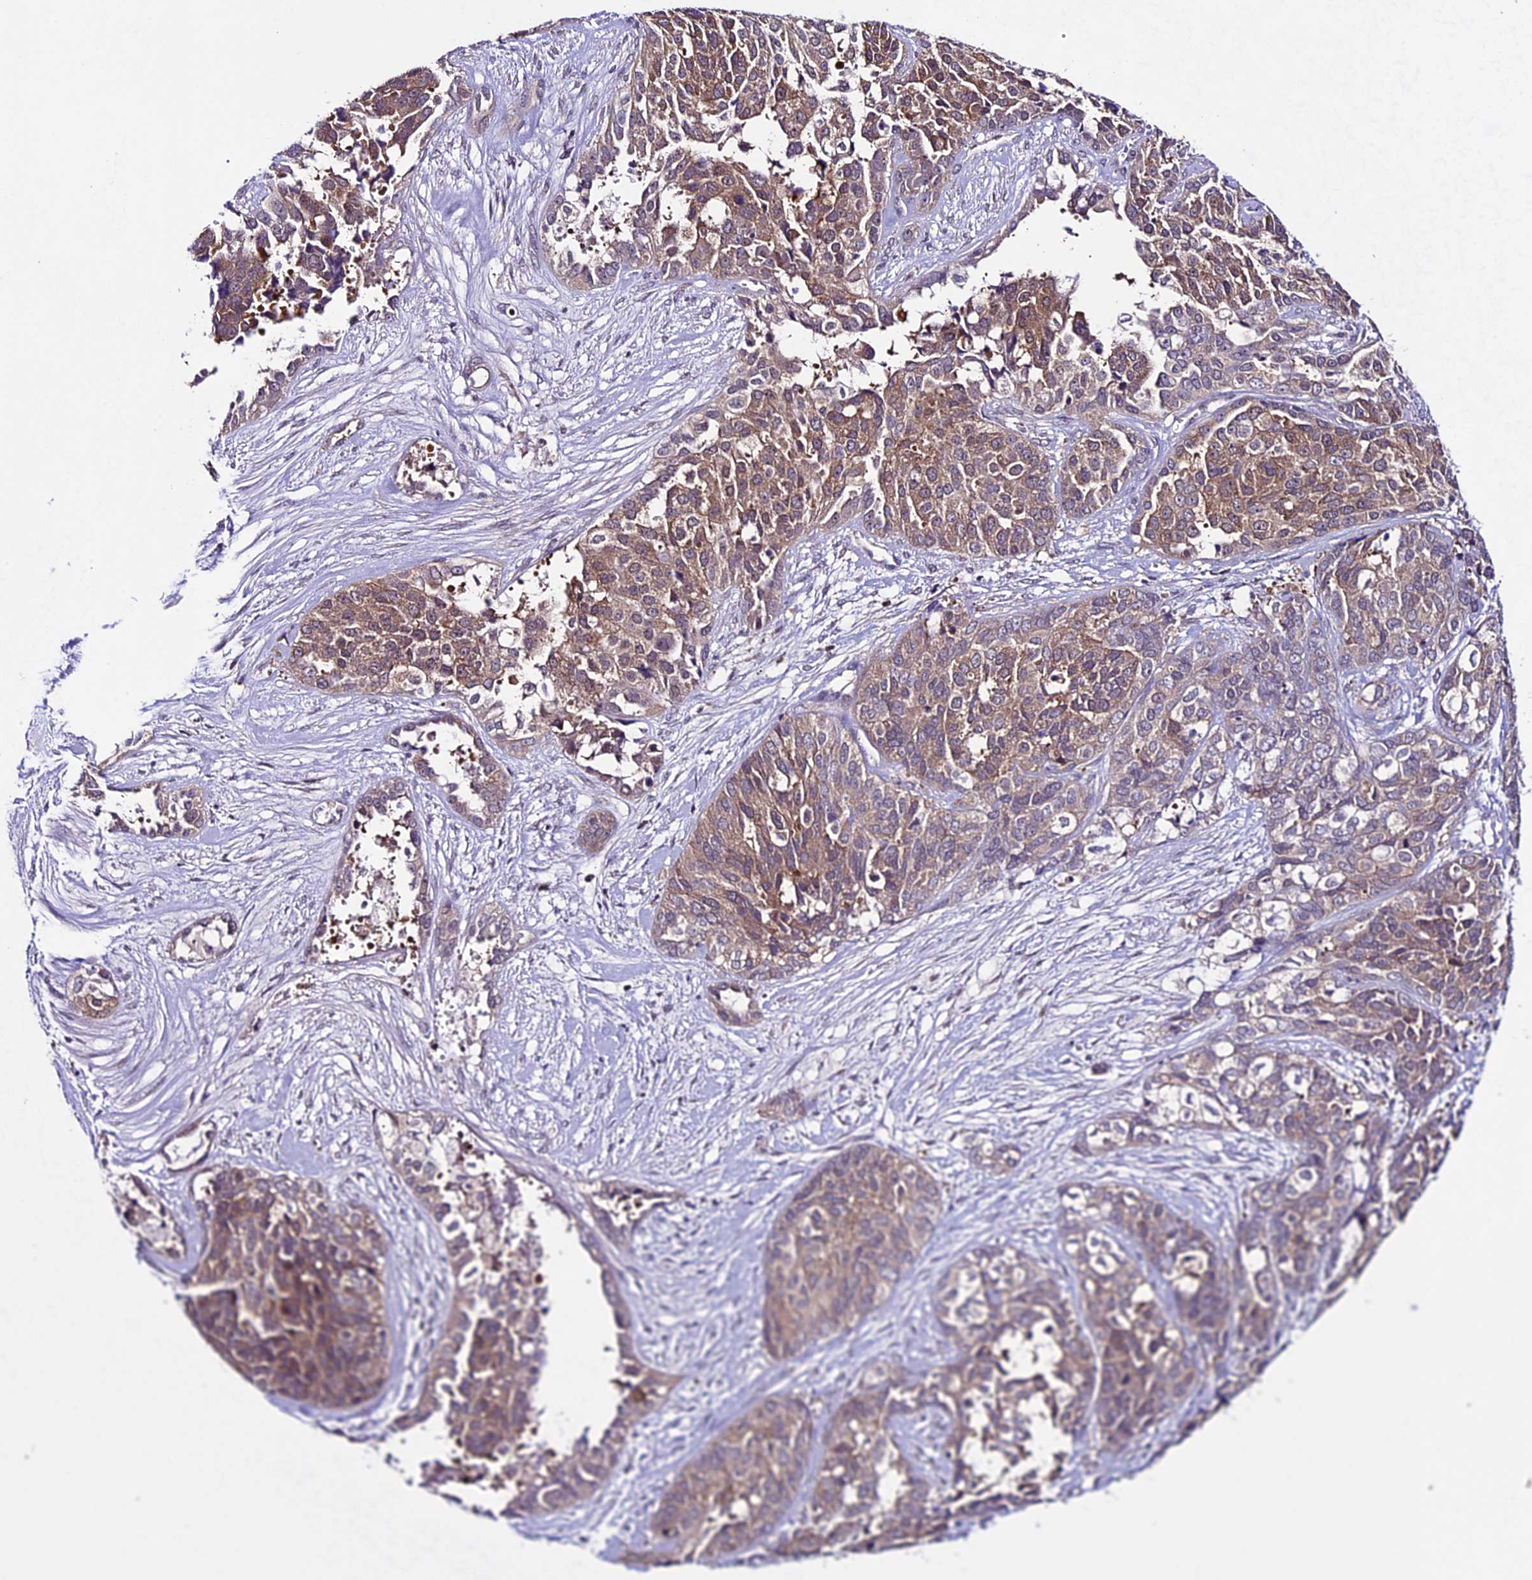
{"staining": {"intensity": "moderate", "quantity": ">75%", "location": "cytoplasmic/membranous"}, "tissue": "ovarian cancer", "cell_type": "Tumor cells", "image_type": "cancer", "snomed": [{"axis": "morphology", "description": "Cystadenocarcinoma, serous, NOS"}, {"axis": "topography", "description": "Ovary"}], "caption": "Brown immunohistochemical staining in ovarian serous cystadenocarcinoma exhibits moderate cytoplasmic/membranous staining in approximately >75% of tumor cells.", "gene": "XKR7", "patient": {"sex": "female", "age": 44}}